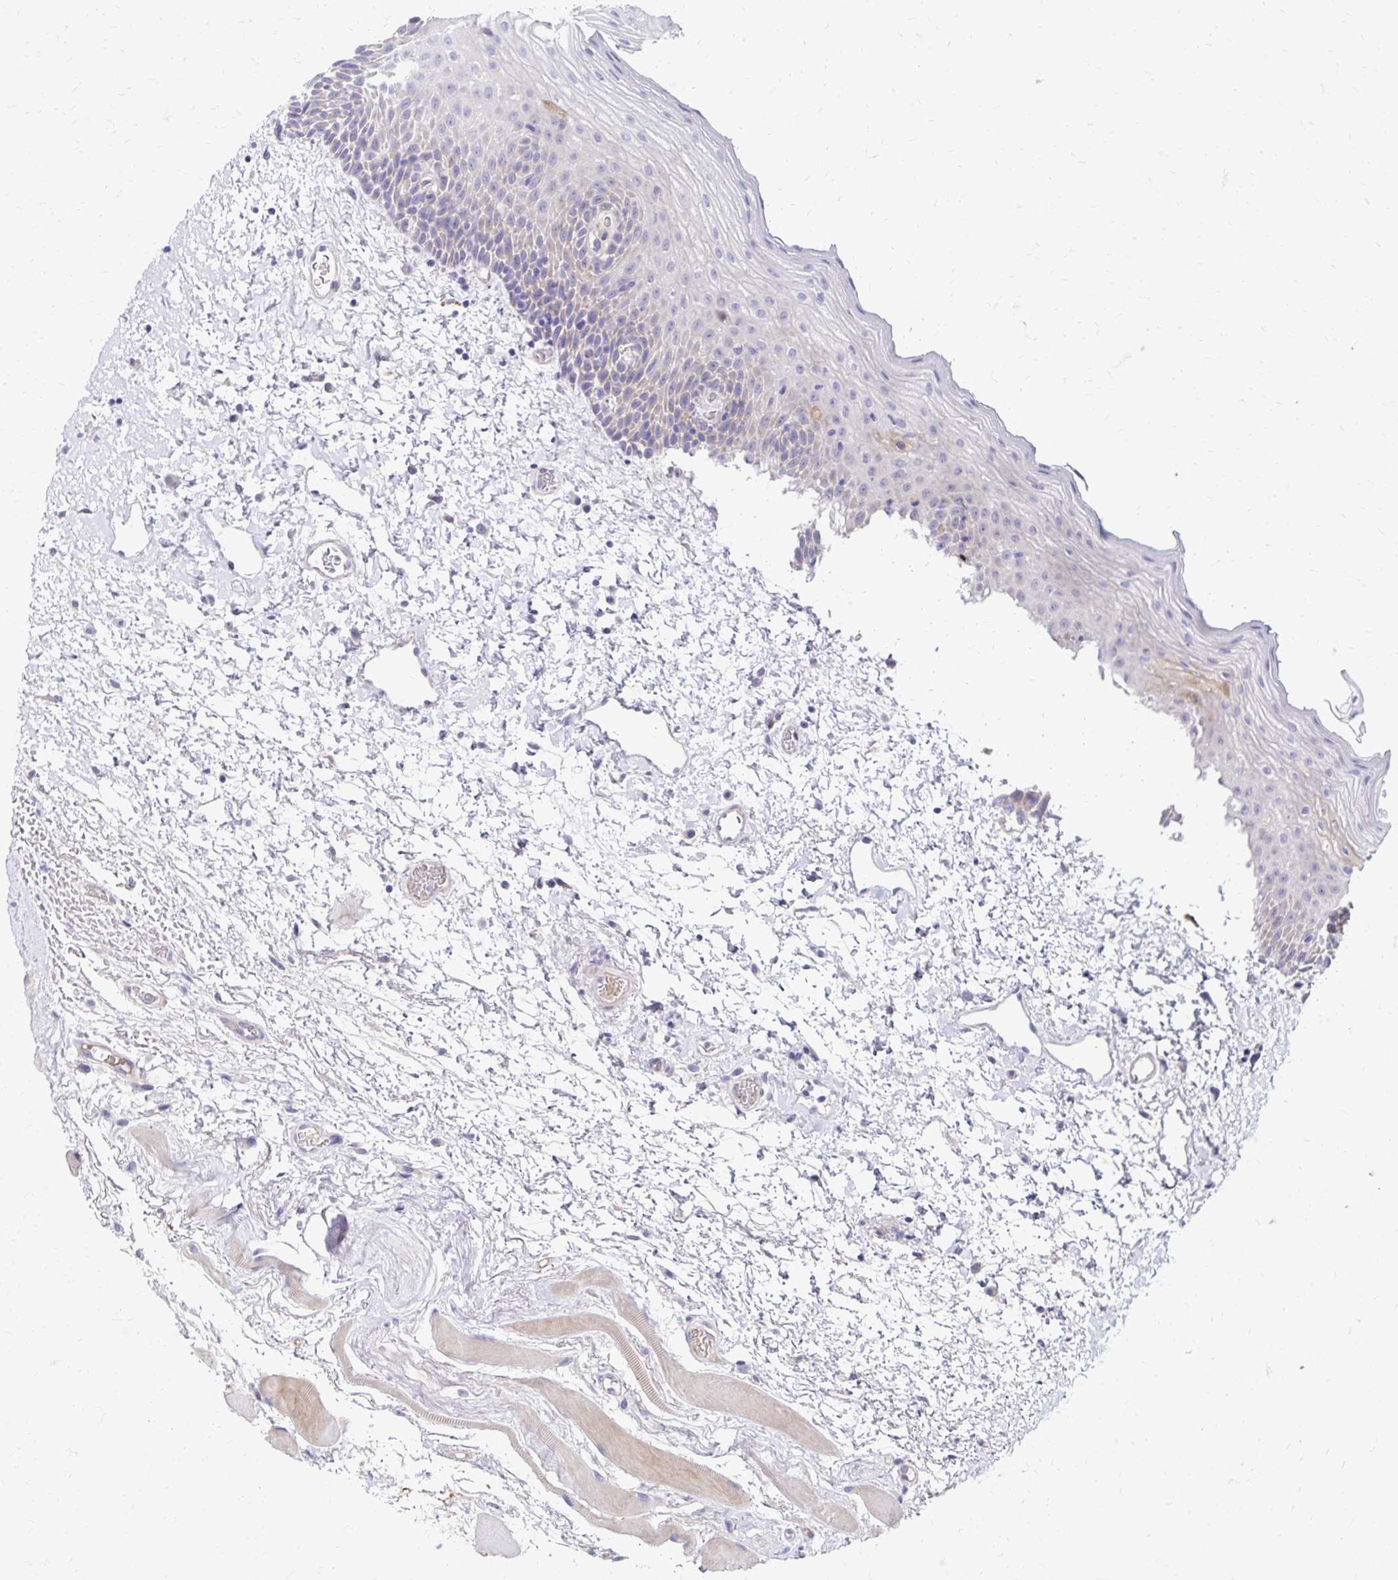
{"staining": {"intensity": "negative", "quantity": "none", "location": "none"}, "tissue": "oral mucosa", "cell_type": "Squamous epithelial cells", "image_type": "normal", "snomed": [{"axis": "morphology", "description": "Normal tissue, NOS"}, {"axis": "topography", "description": "Oral tissue"}], "caption": "Image shows no protein positivity in squamous epithelial cells of normal oral mucosa. (Stains: DAB (3,3'-diaminobenzidine) IHC with hematoxylin counter stain, Microscopy: brightfield microscopy at high magnification).", "gene": "NECAP1", "patient": {"sex": "female", "age": 82}}